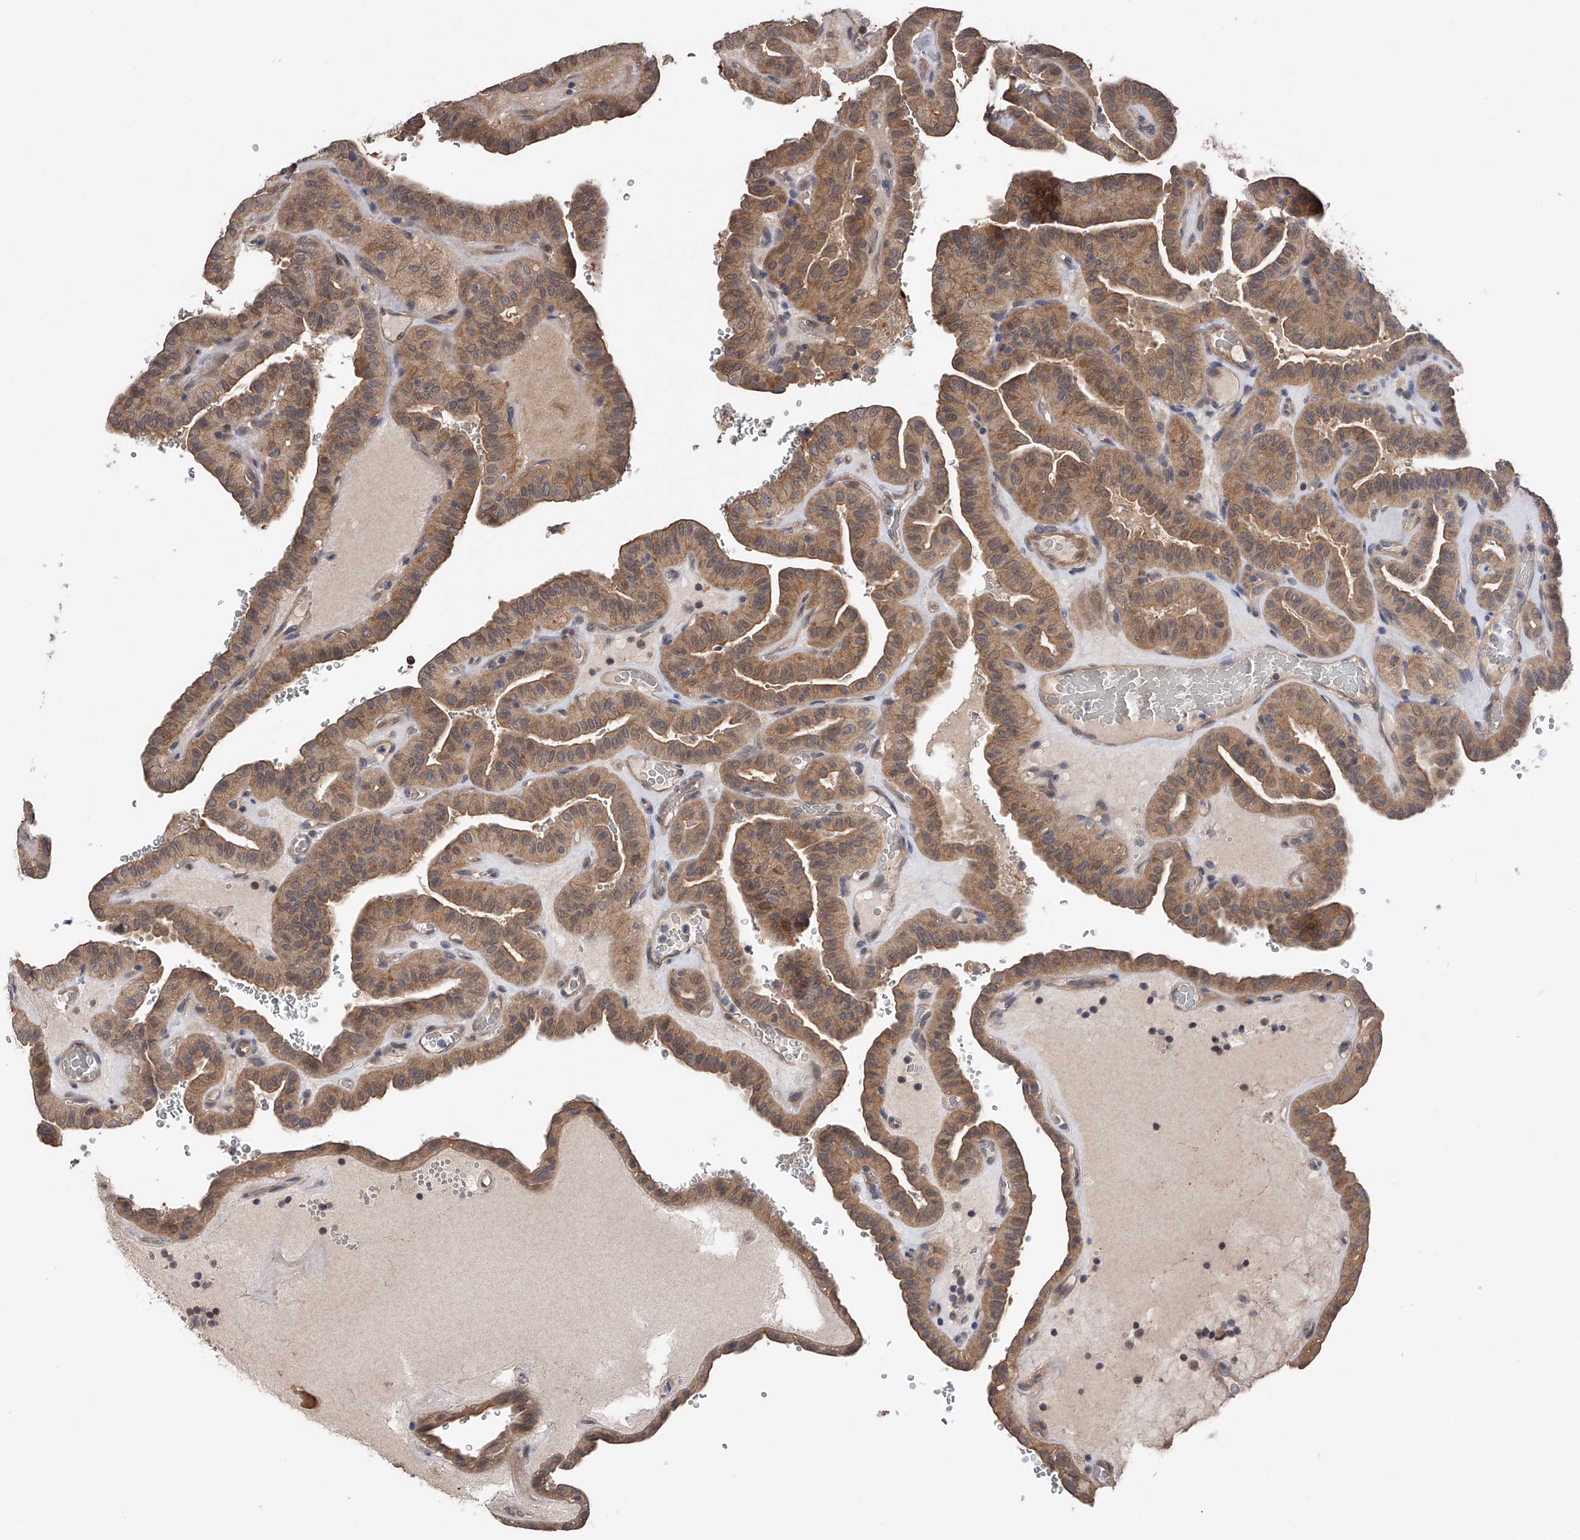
{"staining": {"intensity": "moderate", "quantity": ">75%", "location": "cytoplasmic/membranous"}, "tissue": "thyroid cancer", "cell_type": "Tumor cells", "image_type": "cancer", "snomed": [{"axis": "morphology", "description": "Papillary adenocarcinoma, NOS"}, {"axis": "topography", "description": "Thyroid gland"}], "caption": "This histopathology image exhibits IHC staining of human thyroid papillary adenocarcinoma, with medium moderate cytoplasmic/membranous positivity in about >75% of tumor cells.", "gene": "CFAP298", "patient": {"sex": "male", "age": 77}}